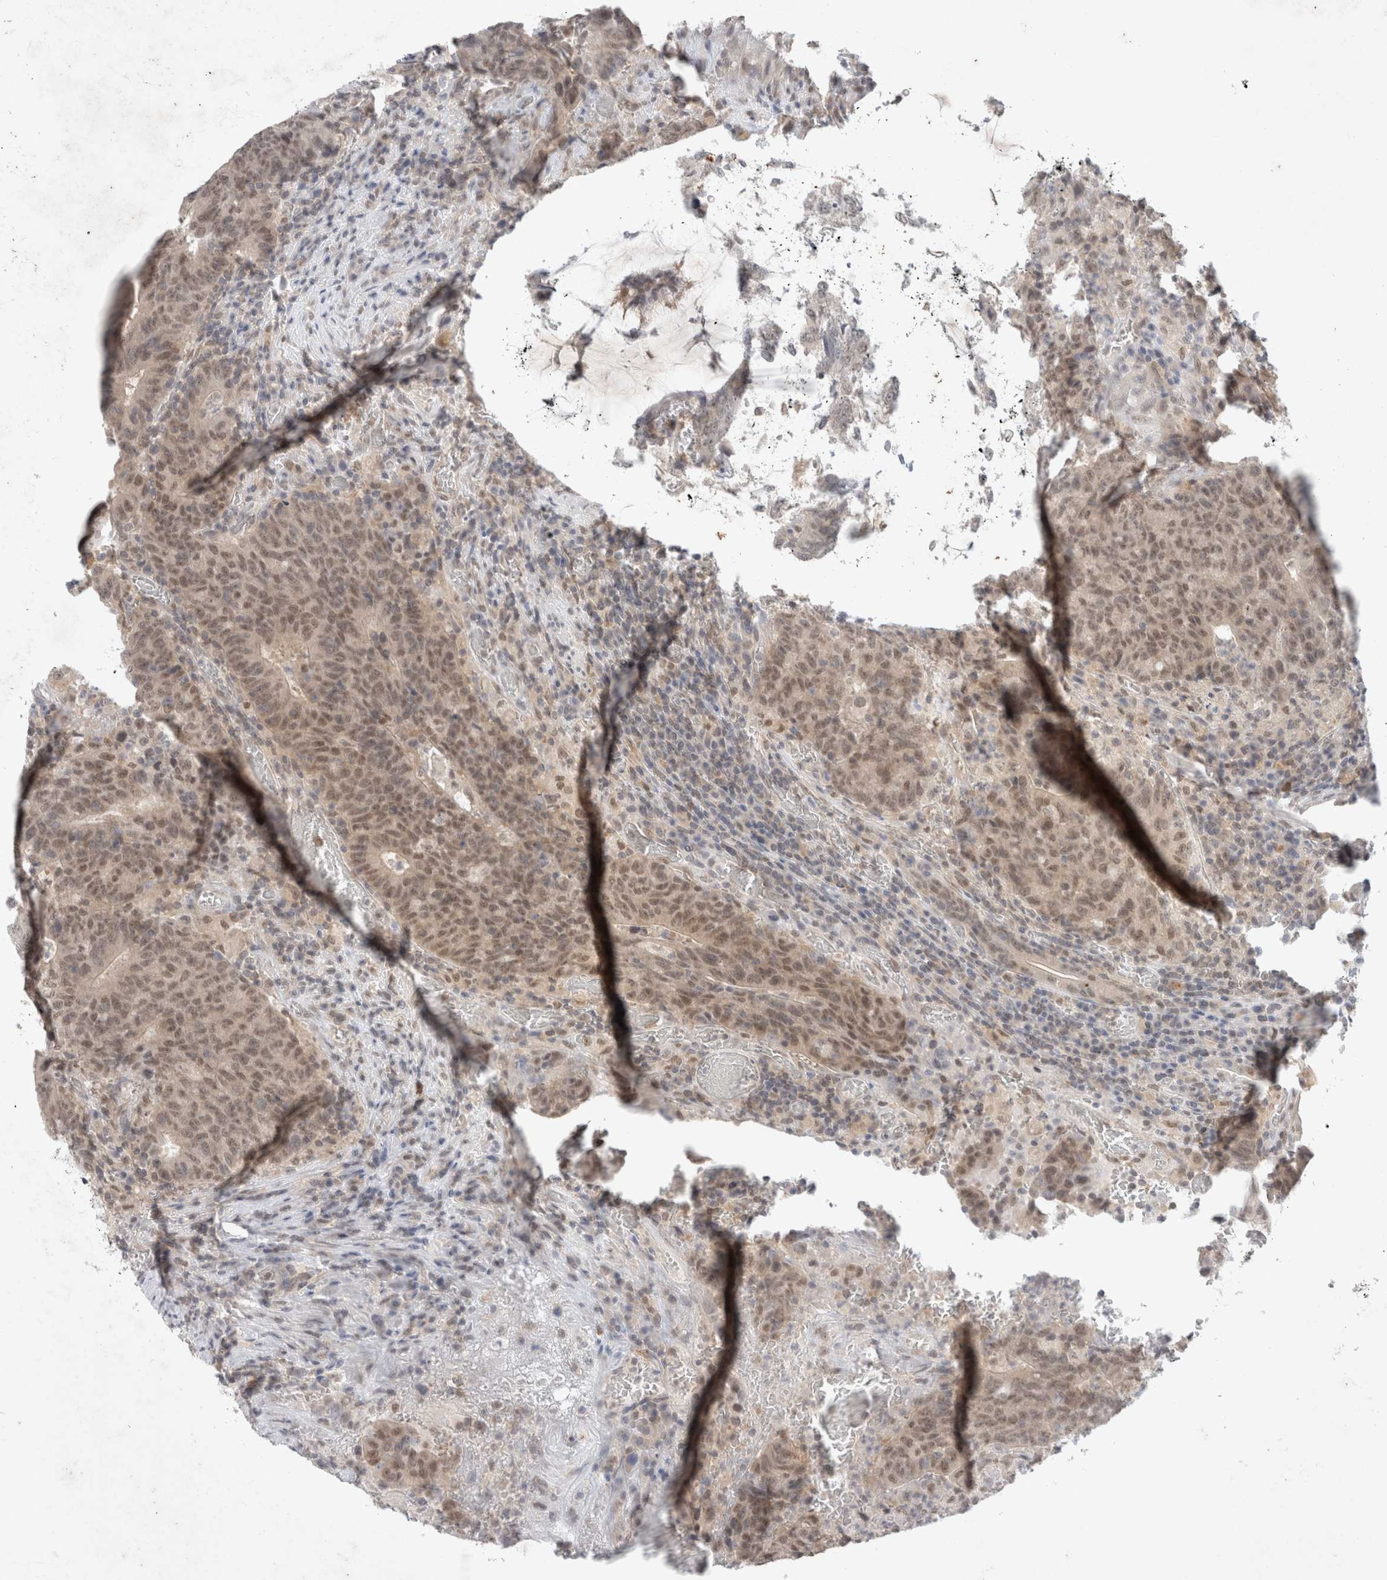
{"staining": {"intensity": "moderate", "quantity": ">75%", "location": "nuclear"}, "tissue": "colorectal cancer", "cell_type": "Tumor cells", "image_type": "cancer", "snomed": [{"axis": "morphology", "description": "Adenocarcinoma, NOS"}, {"axis": "topography", "description": "Colon"}], "caption": "Colorectal adenocarcinoma stained for a protein demonstrates moderate nuclear positivity in tumor cells.", "gene": "FBXO42", "patient": {"sex": "female", "age": 75}}